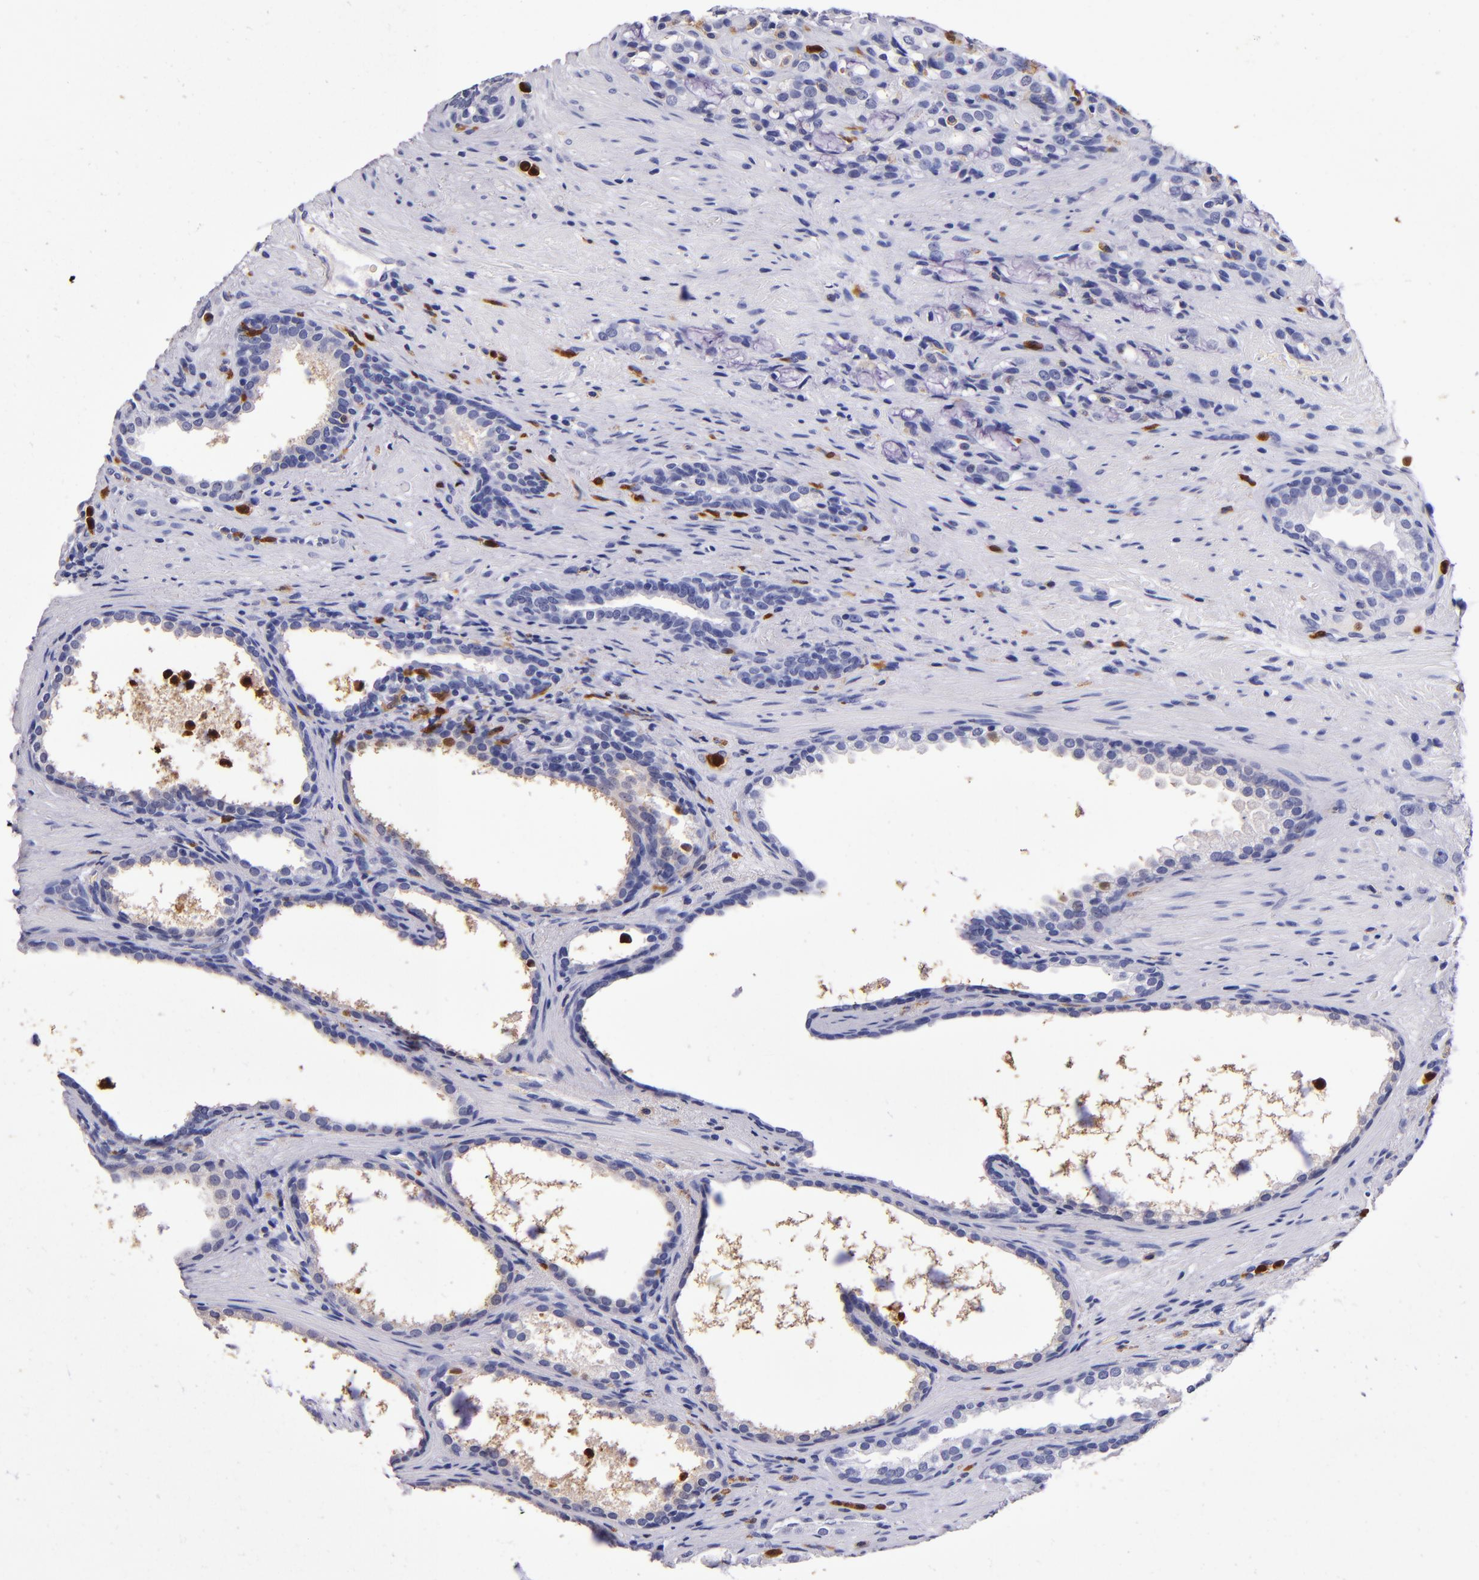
{"staining": {"intensity": "moderate", "quantity": "<25%", "location": "cytoplasmic/membranous"}, "tissue": "prostate cancer", "cell_type": "Tumor cells", "image_type": "cancer", "snomed": [{"axis": "morphology", "description": "Adenocarcinoma, High grade"}, {"axis": "topography", "description": "Prostate"}], "caption": "This is an image of immunohistochemistry (IHC) staining of prostate high-grade adenocarcinoma, which shows moderate positivity in the cytoplasmic/membranous of tumor cells.", "gene": "S100A8", "patient": {"sex": "male", "age": 72}}